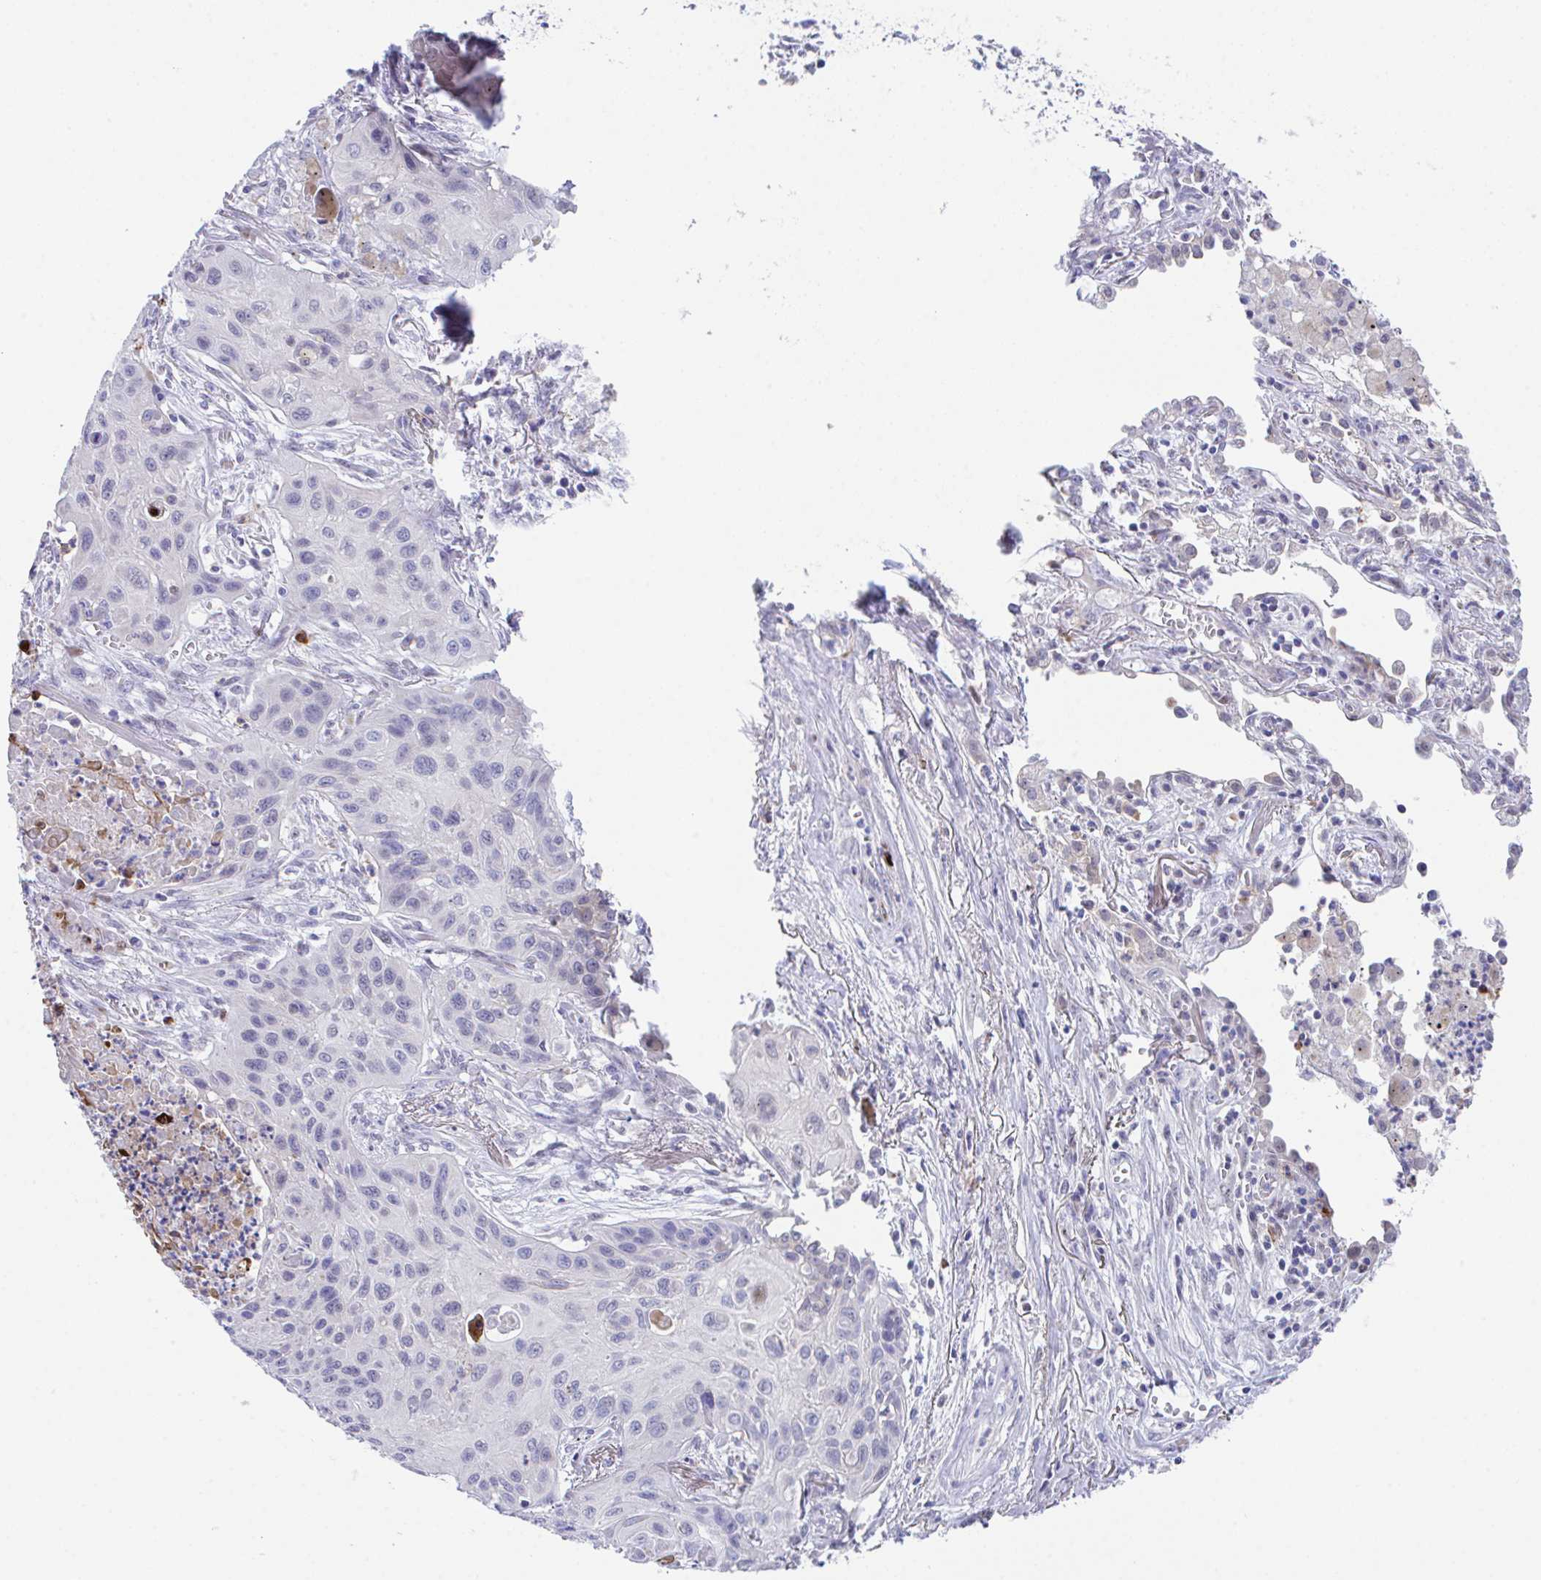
{"staining": {"intensity": "negative", "quantity": "none", "location": "none"}, "tissue": "lung cancer", "cell_type": "Tumor cells", "image_type": "cancer", "snomed": [{"axis": "morphology", "description": "Squamous cell carcinoma, NOS"}, {"axis": "topography", "description": "Lung"}], "caption": "This is an immunohistochemistry (IHC) micrograph of lung squamous cell carcinoma. There is no expression in tumor cells.", "gene": "HOXB4", "patient": {"sex": "male", "age": 71}}